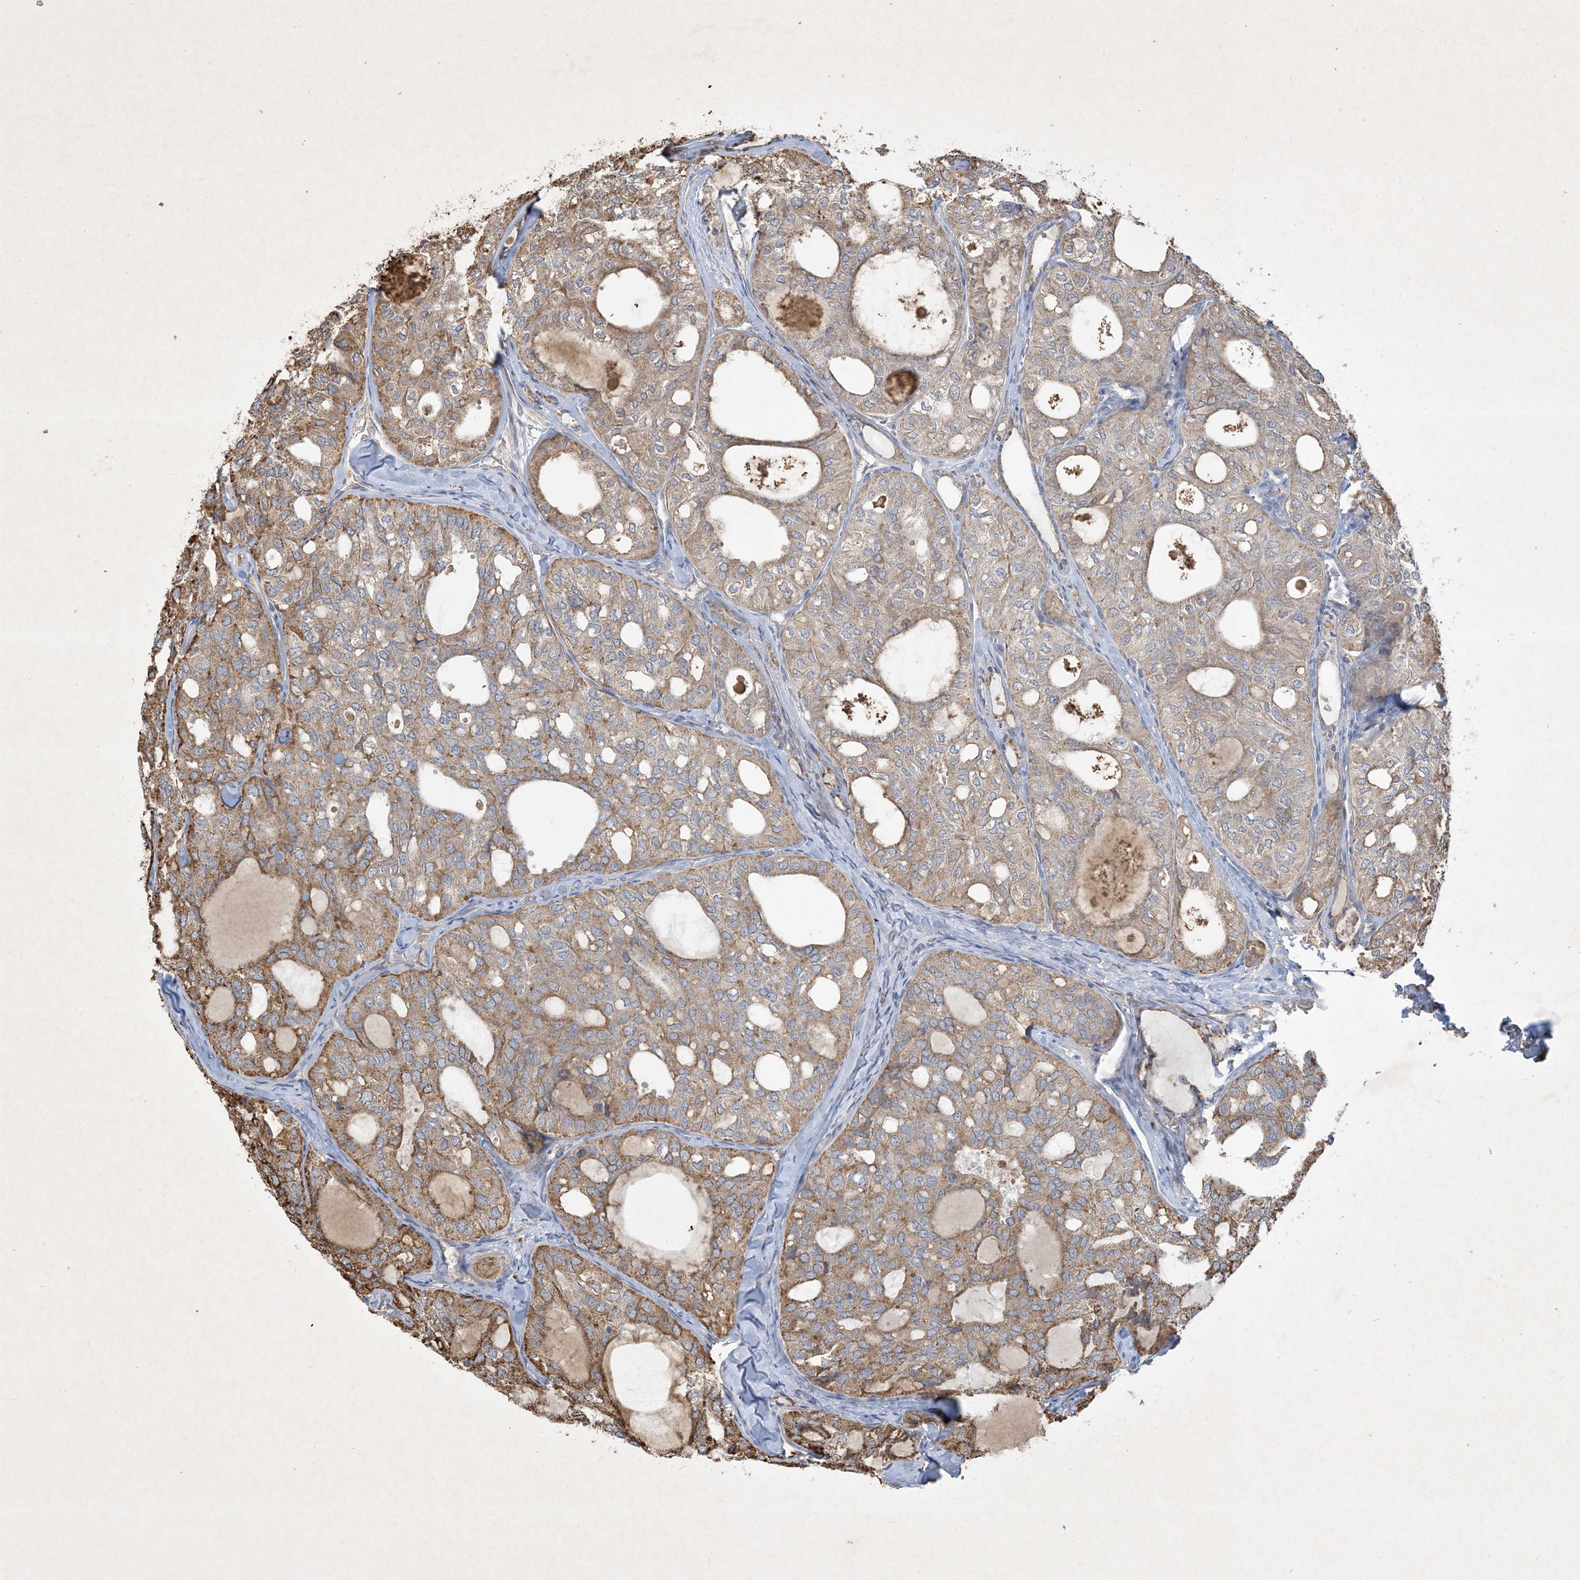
{"staining": {"intensity": "moderate", "quantity": "25%-75%", "location": "cytoplasmic/membranous"}, "tissue": "thyroid cancer", "cell_type": "Tumor cells", "image_type": "cancer", "snomed": [{"axis": "morphology", "description": "Follicular adenoma carcinoma, NOS"}, {"axis": "topography", "description": "Thyroid gland"}], "caption": "Thyroid cancer tissue demonstrates moderate cytoplasmic/membranous staining in about 25%-75% of tumor cells", "gene": "MRPS18A", "patient": {"sex": "male", "age": 75}}